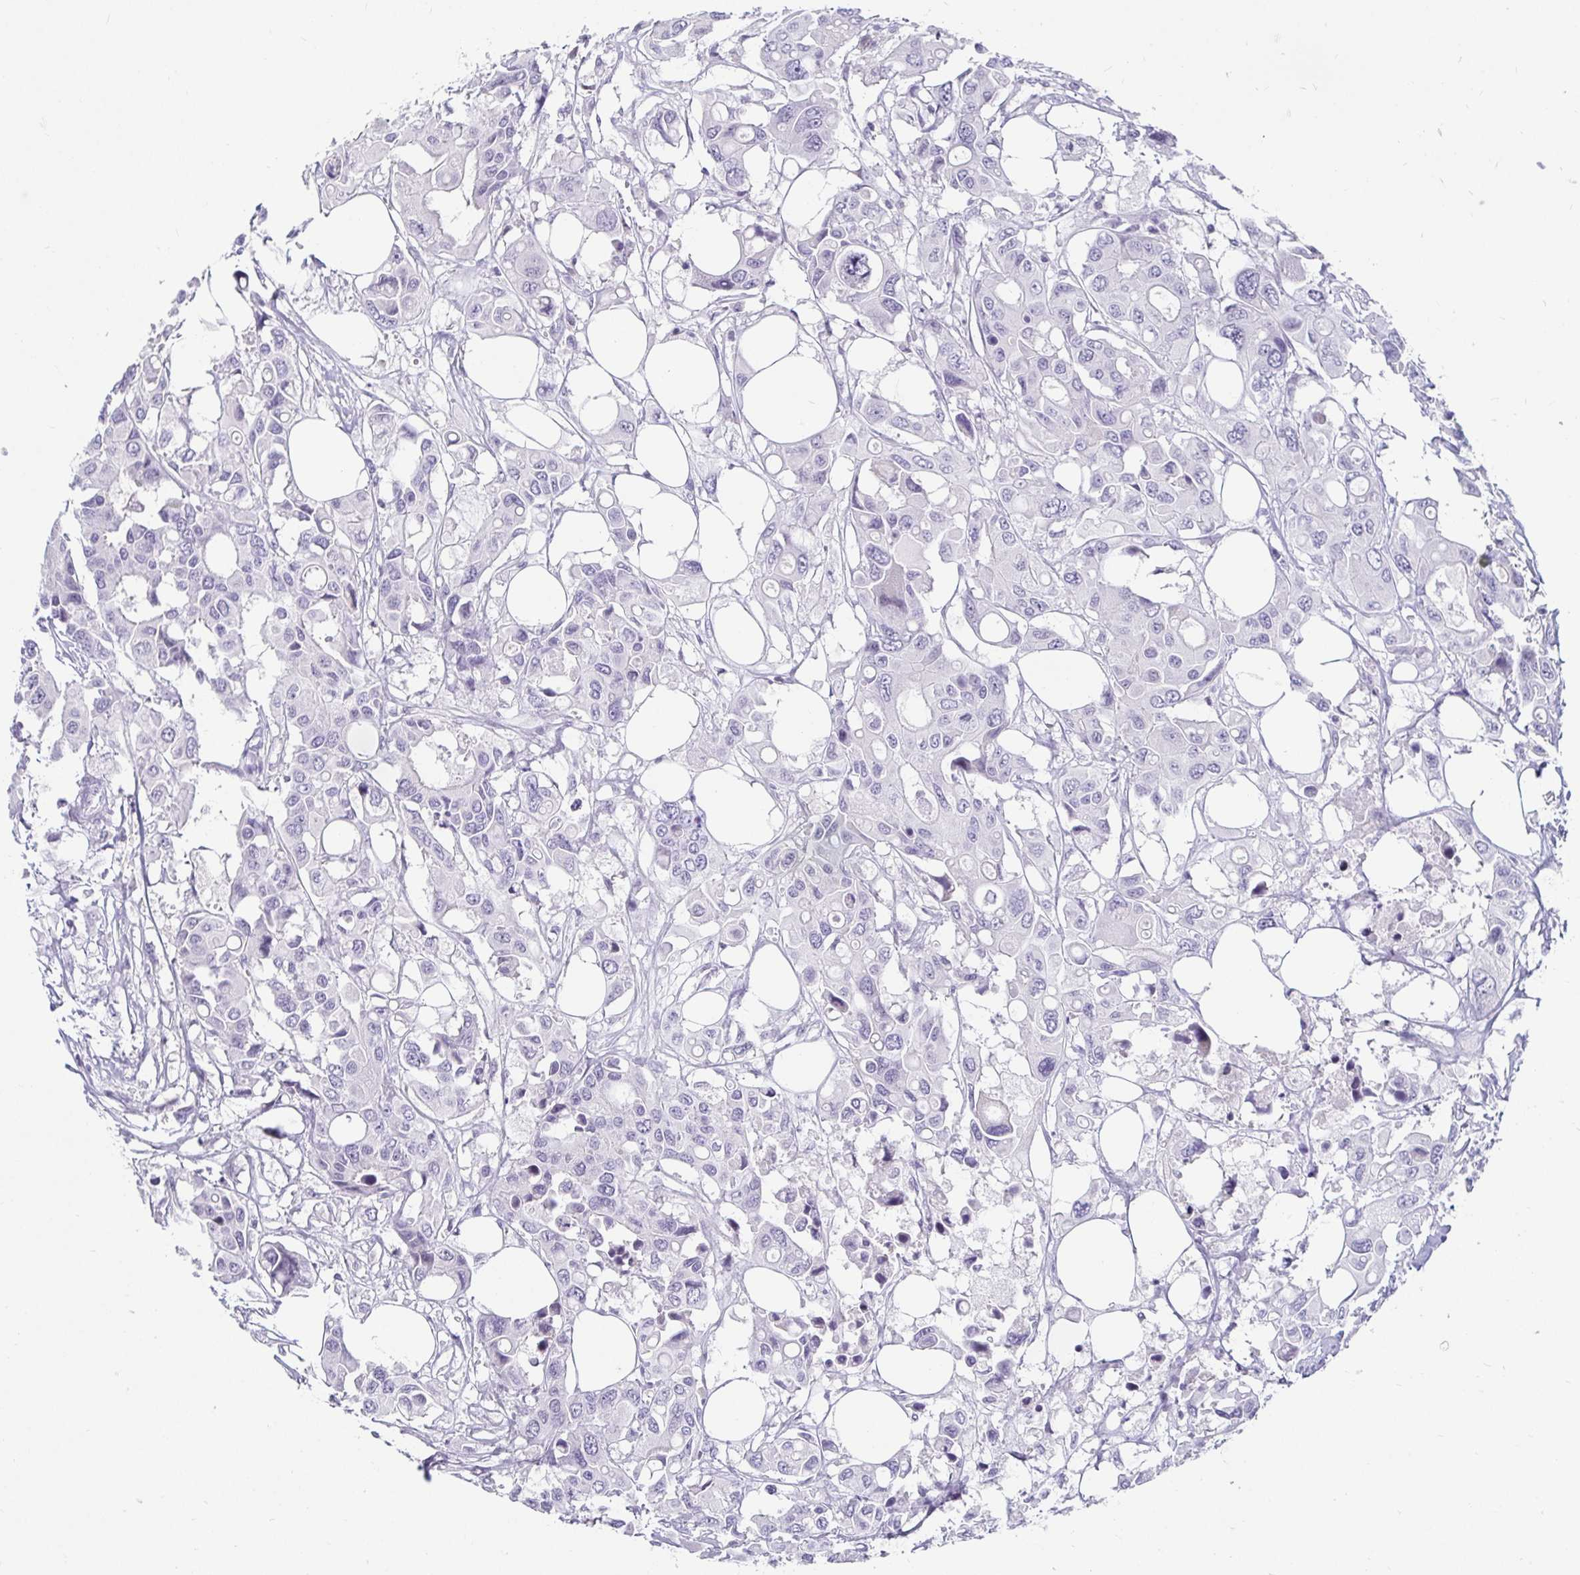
{"staining": {"intensity": "negative", "quantity": "none", "location": "none"}, "tissue": "colorectal cancer", "cell_type": "Tumor cells", "image_type": "cancer", "snomed": [{"axis": "morphology", "description": "Adenocarcinoma, NOS"}, {"axis": "topography", "description": "Colon"}], "caption": "Immunohistochemical staining of colorectal cancer (adenocarcinoma) shows no significant staining in tumor cells.", "gene": "CR2", "patient": {"sex": "male", "age": 77}}